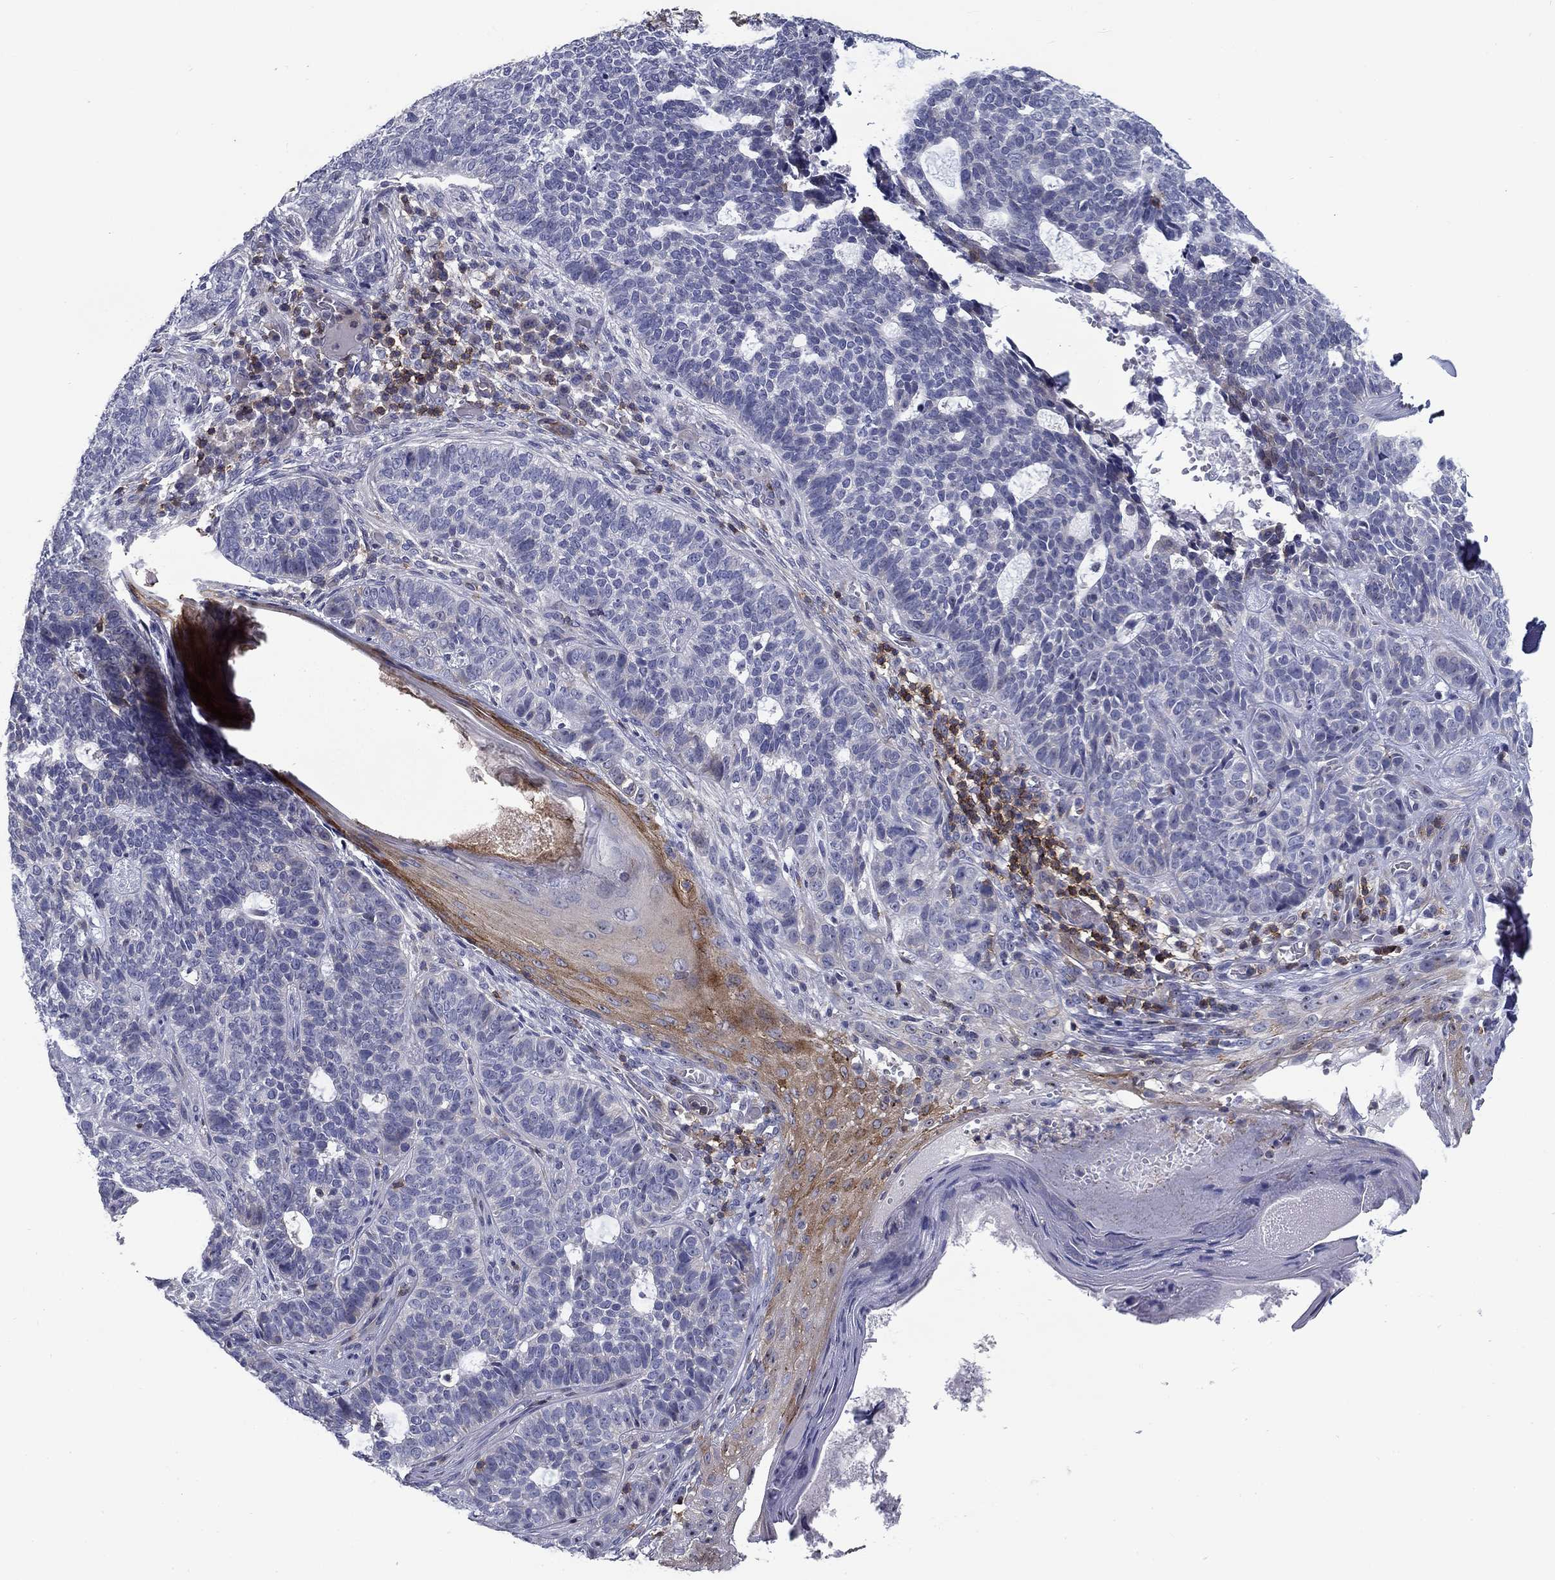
{"staining": {"intensity": "negative", "quantity": "none", "location": "none"}, "tissue": "skin cancer", "cell_type": "Tumor cells", "image_type": "cancer", "snomed": [{"axis": "morphology", "description": "Basal cell carcinoma"}, {"axis": "topography", "description": "Skin"}], "caption": "This is a photomicrograph of immunohistochemistry staining of skin cancer, which shows no positivity in tumor cells.", "gene": "SIT1", "patient": {"sex": "female", "age": 69}}